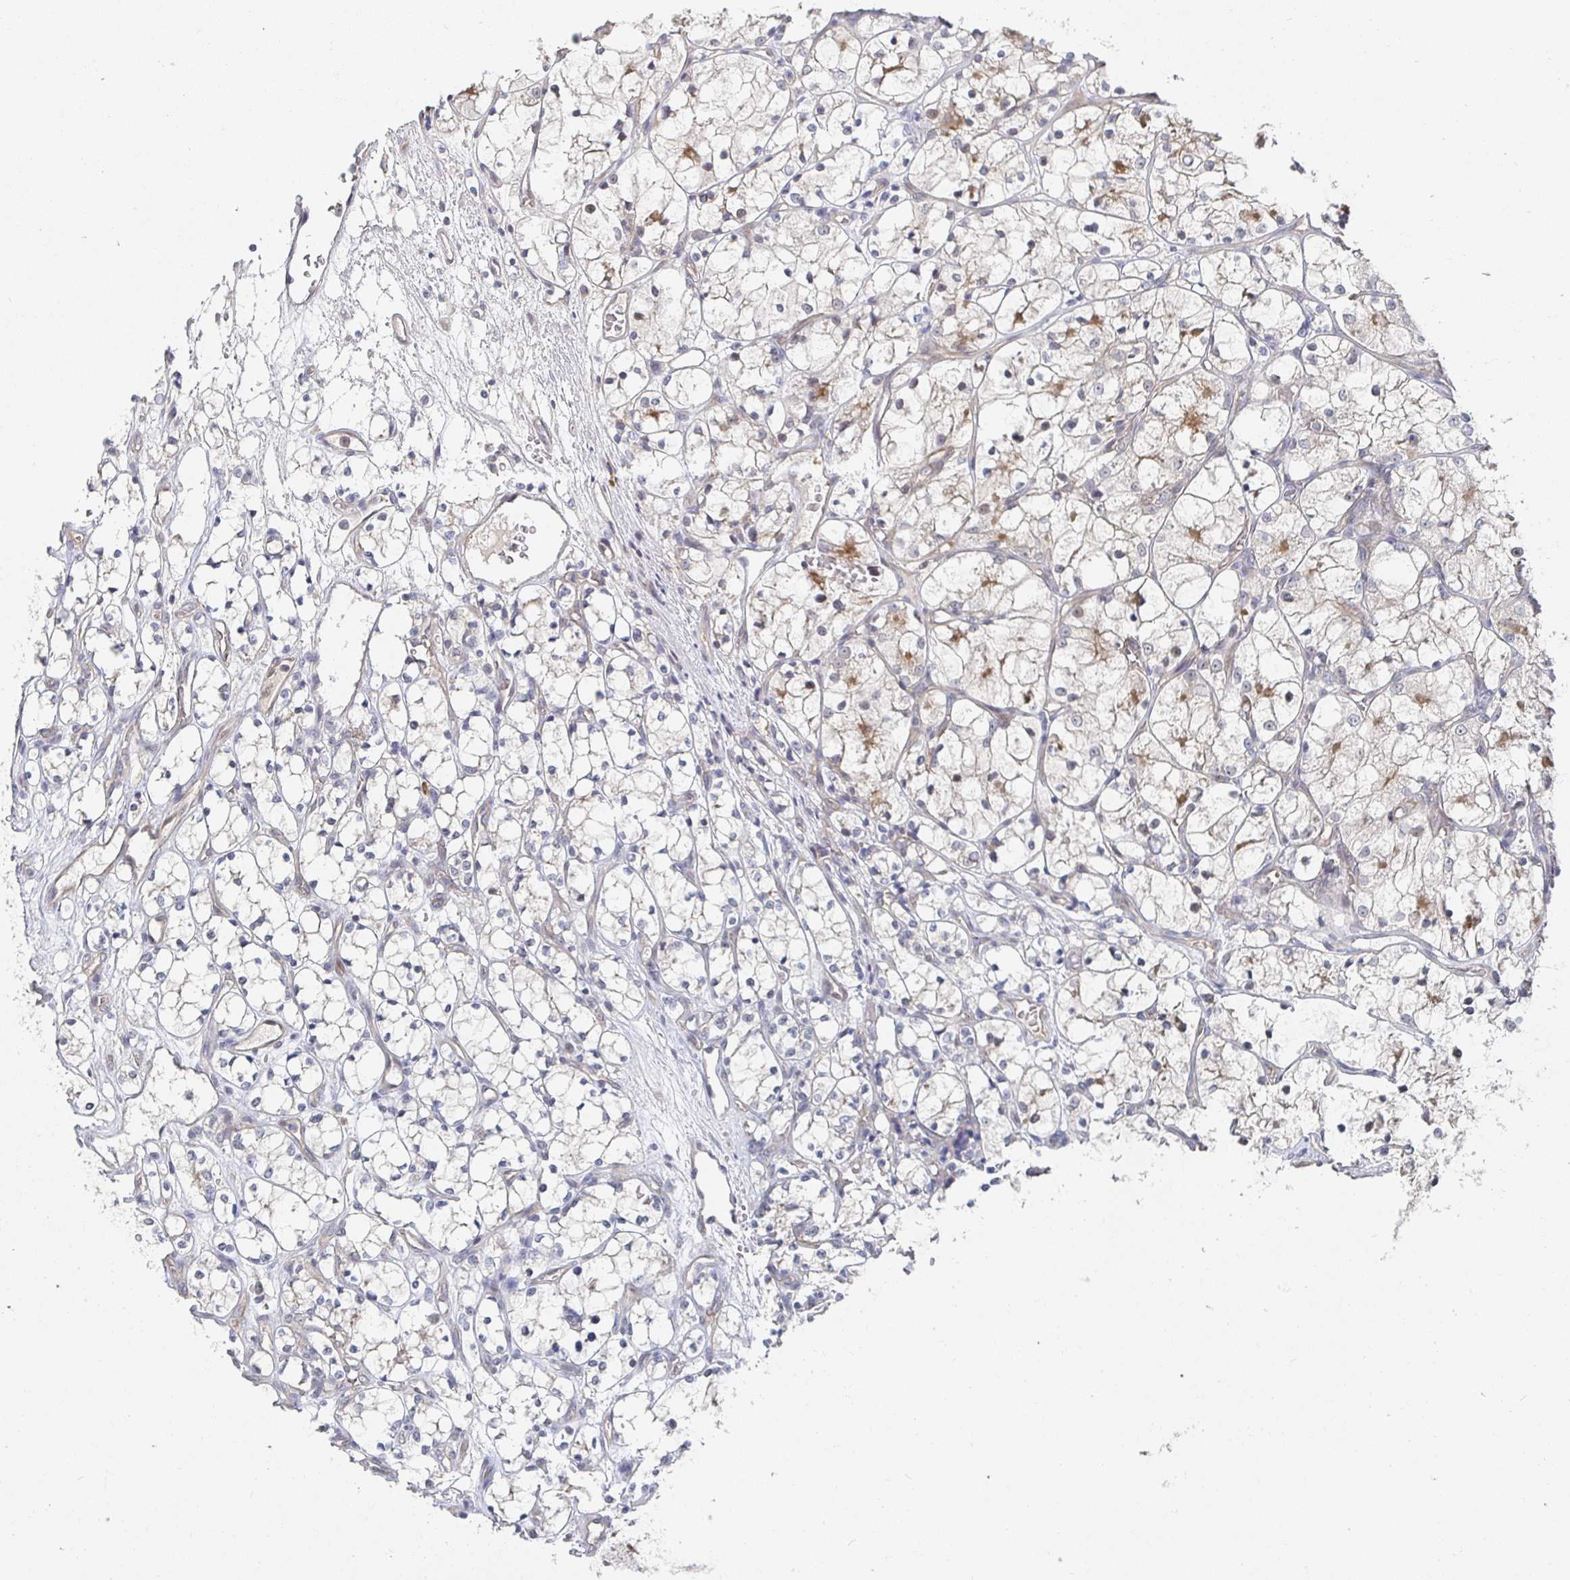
{"staining": {"intensity": "moderate", "quantity": "<25%", "location": "cytoplasmic/membranous"}, "tissue": "renal cancer", "cell_type": "Tumor cells", "image_type": "cancer", "snomed": [{"axis": "morphology", "description": "Adenocarcinoma, NOS"}, {"axis": "topography", "description": "Kidney"}], "caption": "Immunohistochemical staining of human renal cancer (adenocarcinoma) displays low levels of moderate cytoplasmic/membranous staining in approximately <25% of tumor cells.", "gene": "MEIS1", "patient": {"sex": "female", "age": 69}}